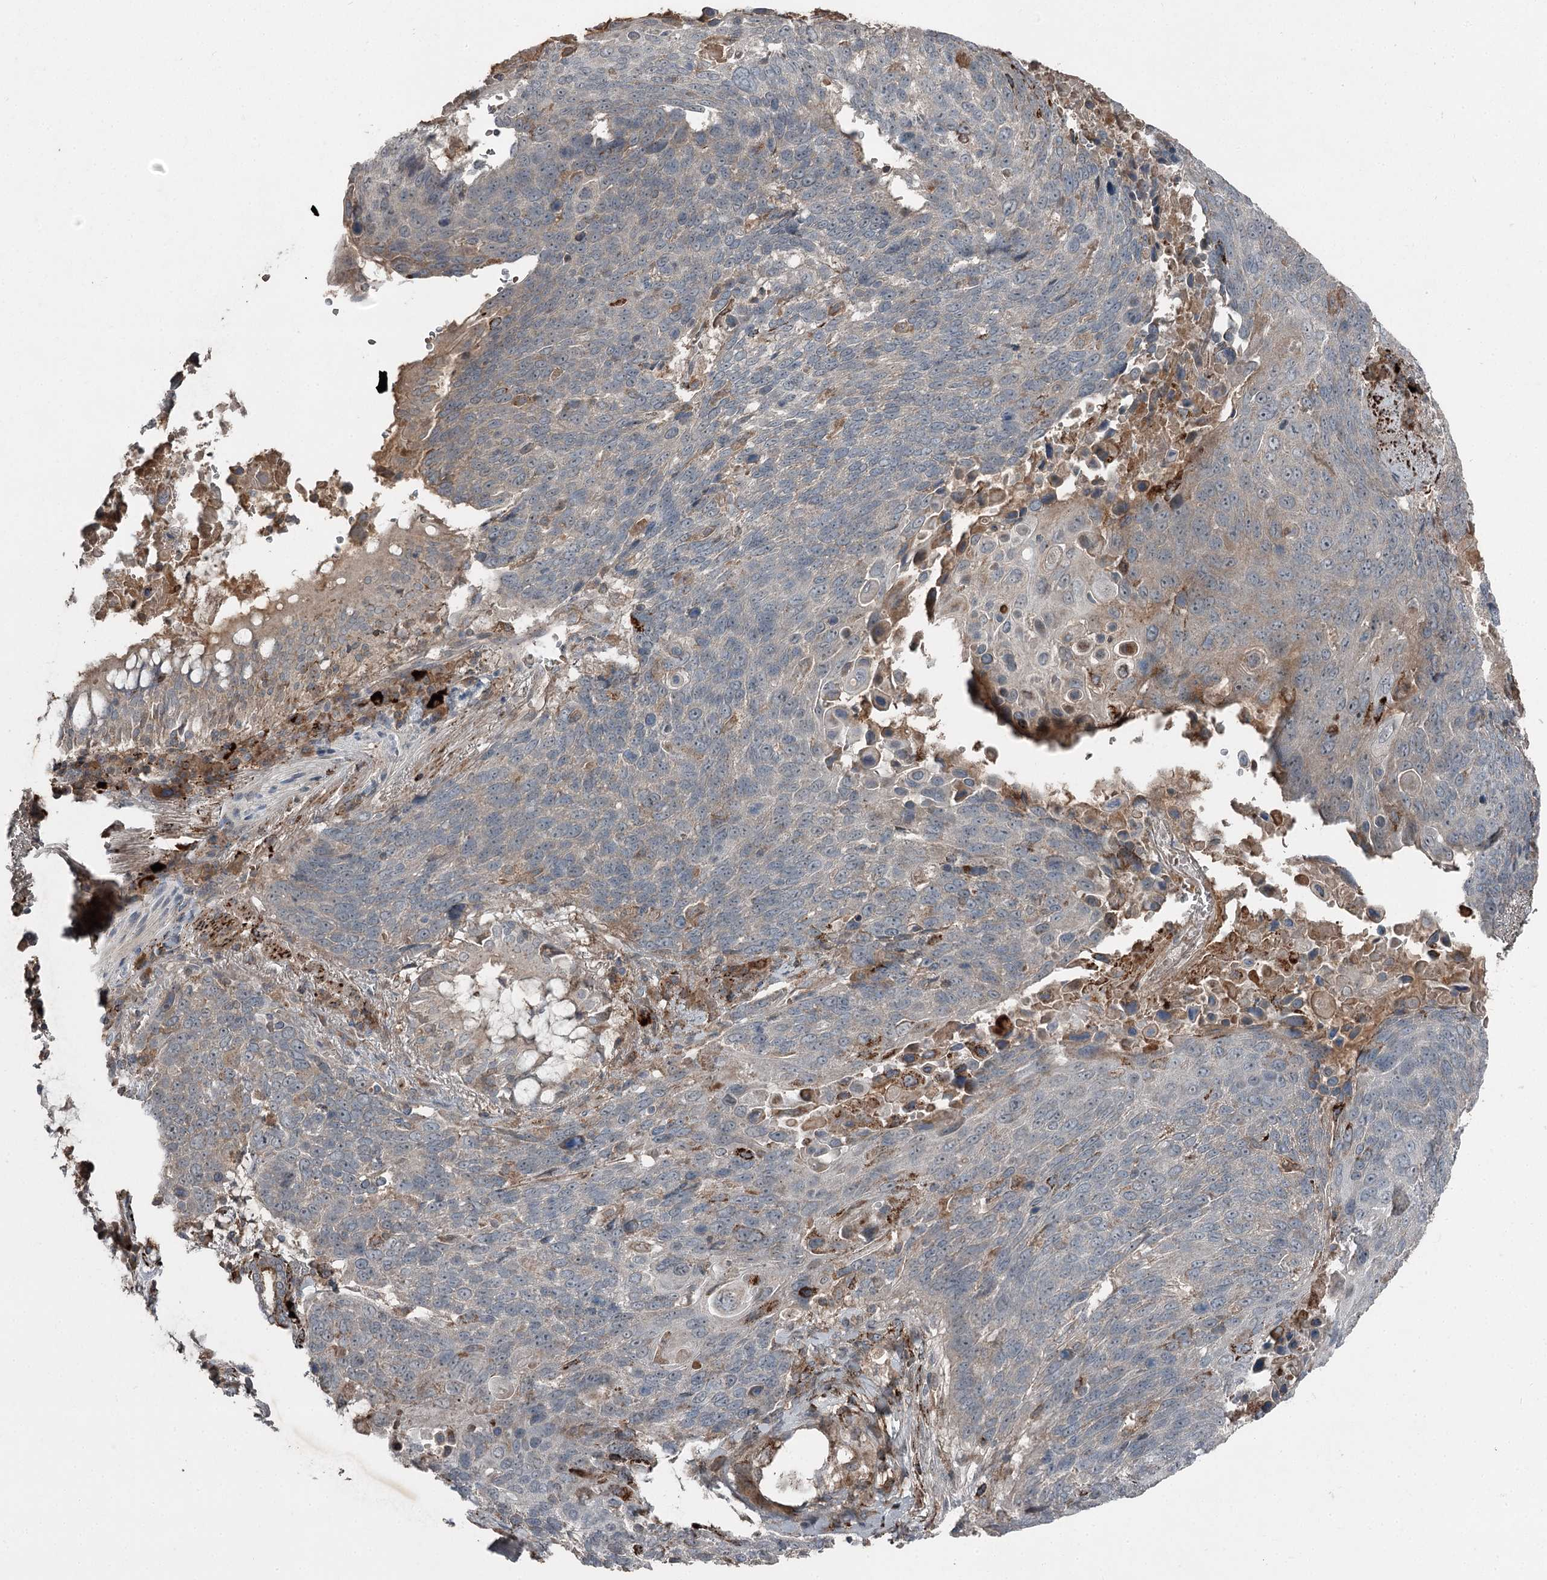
{"staining": {"intensity": "negative", "quantity": "none", "location": "none"}, "tissue": "lung cancer", "cell_type": "Tumor cells", "image_type": "cancer", "snomed": [{"axis": "morphology", "description": "Squamous cell carcinoma, NOS"}, {"axis": "topography", "description": "Lung"}], "caption": "Protein analysis of lung cancer (squamous cell carcinoma) shows no significant positivity in tumor cells.", "gene": "SLC39A8", "patient": {"sex": "male", "age": 66}}